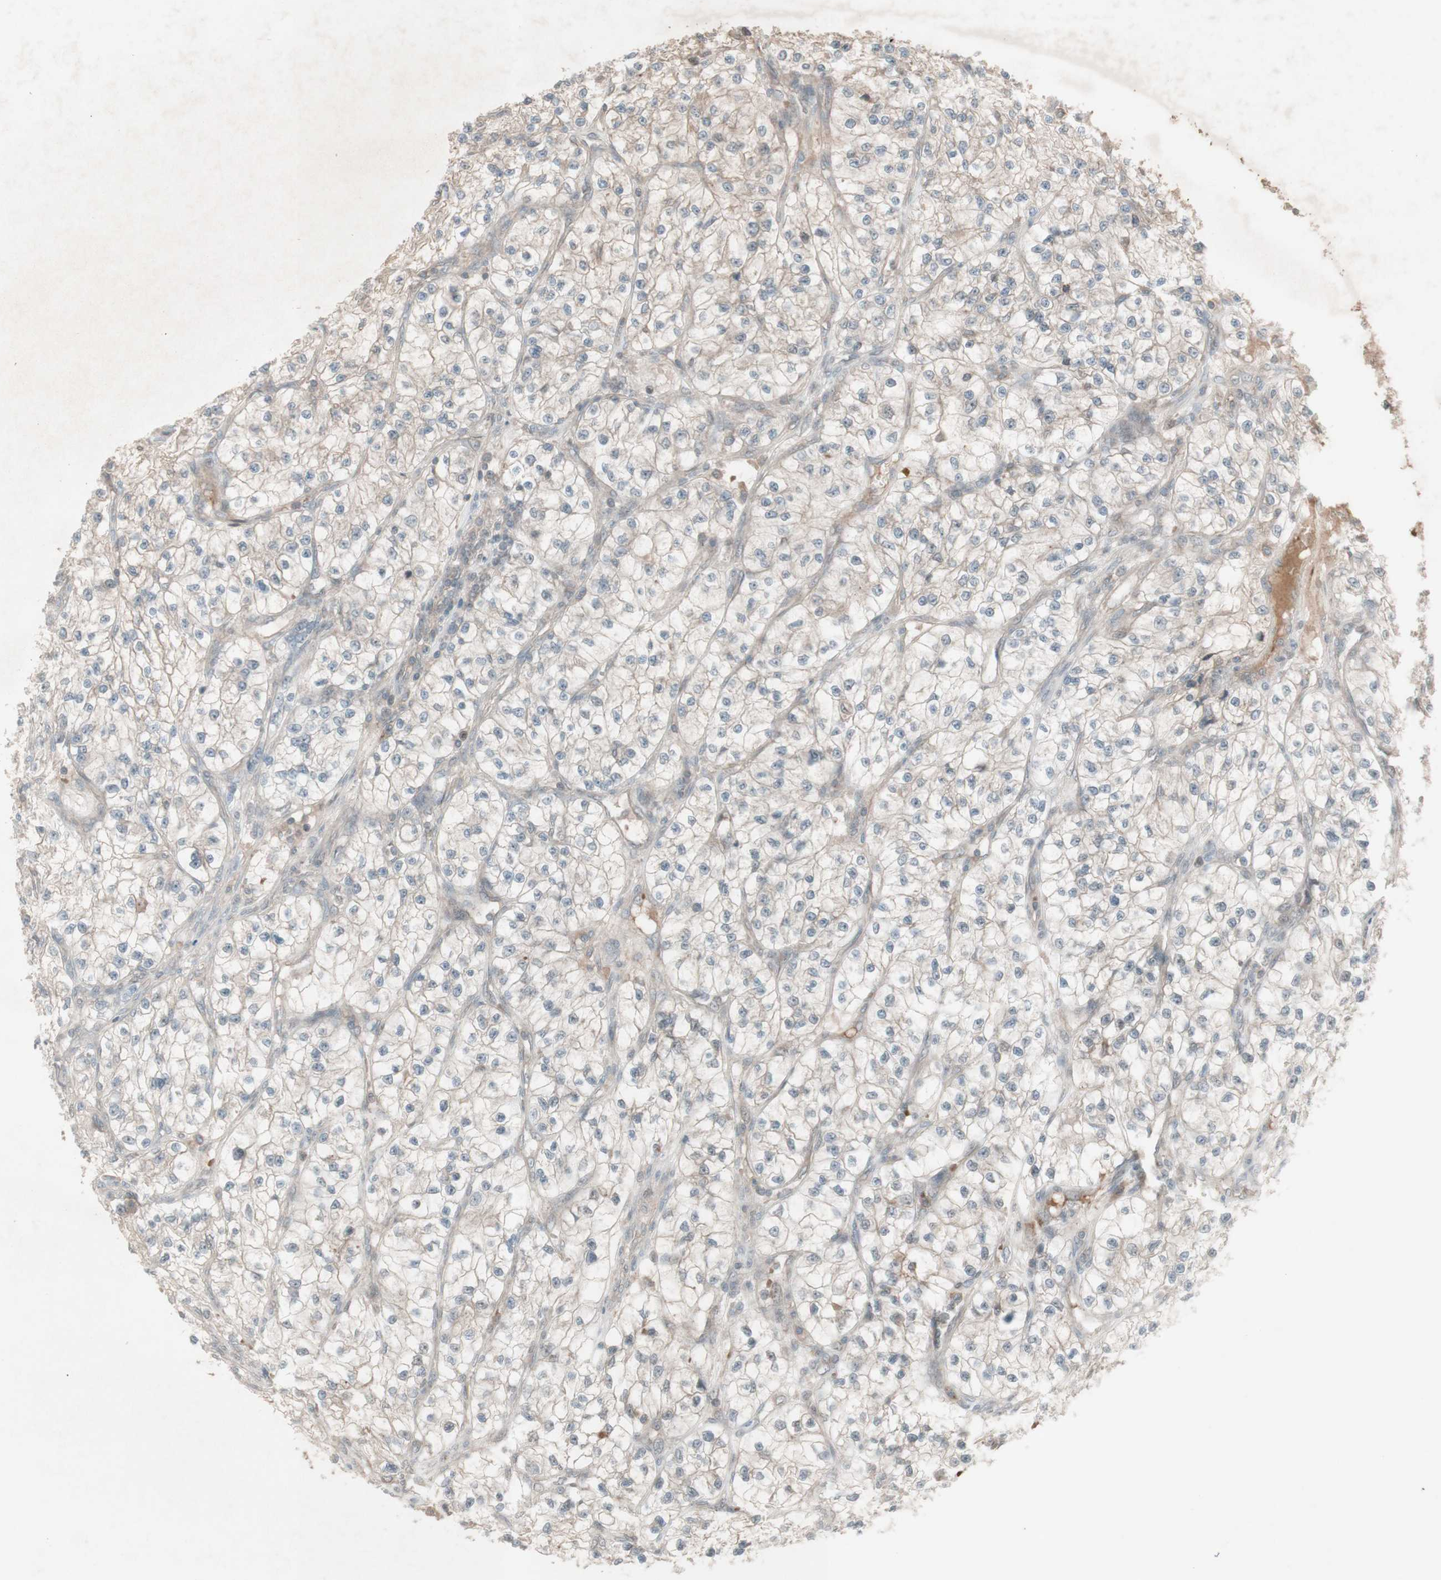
{"staining": {"intensity": "negative", "quantity": "none", "location": "none"}, "tissue": "renal cancer", "cell_type": "Tumor cells", "image_type": "cancer", "snomed": [{"axis": "morphology", "description": "Adenocarcinoma, NOS"}, {"axis": "topography", "description": "Kidney"}], "caption": "Immunohistochemistry (IHC) micrograph of neoplastic tissue: human renal cancer (adenocarcinoma) stained with DAB shows no significant protein expression in tumor cells. (DAB IHC, high magnification).", "gene": "MSH6", "patient": {"sex": "female", "age": 57}}